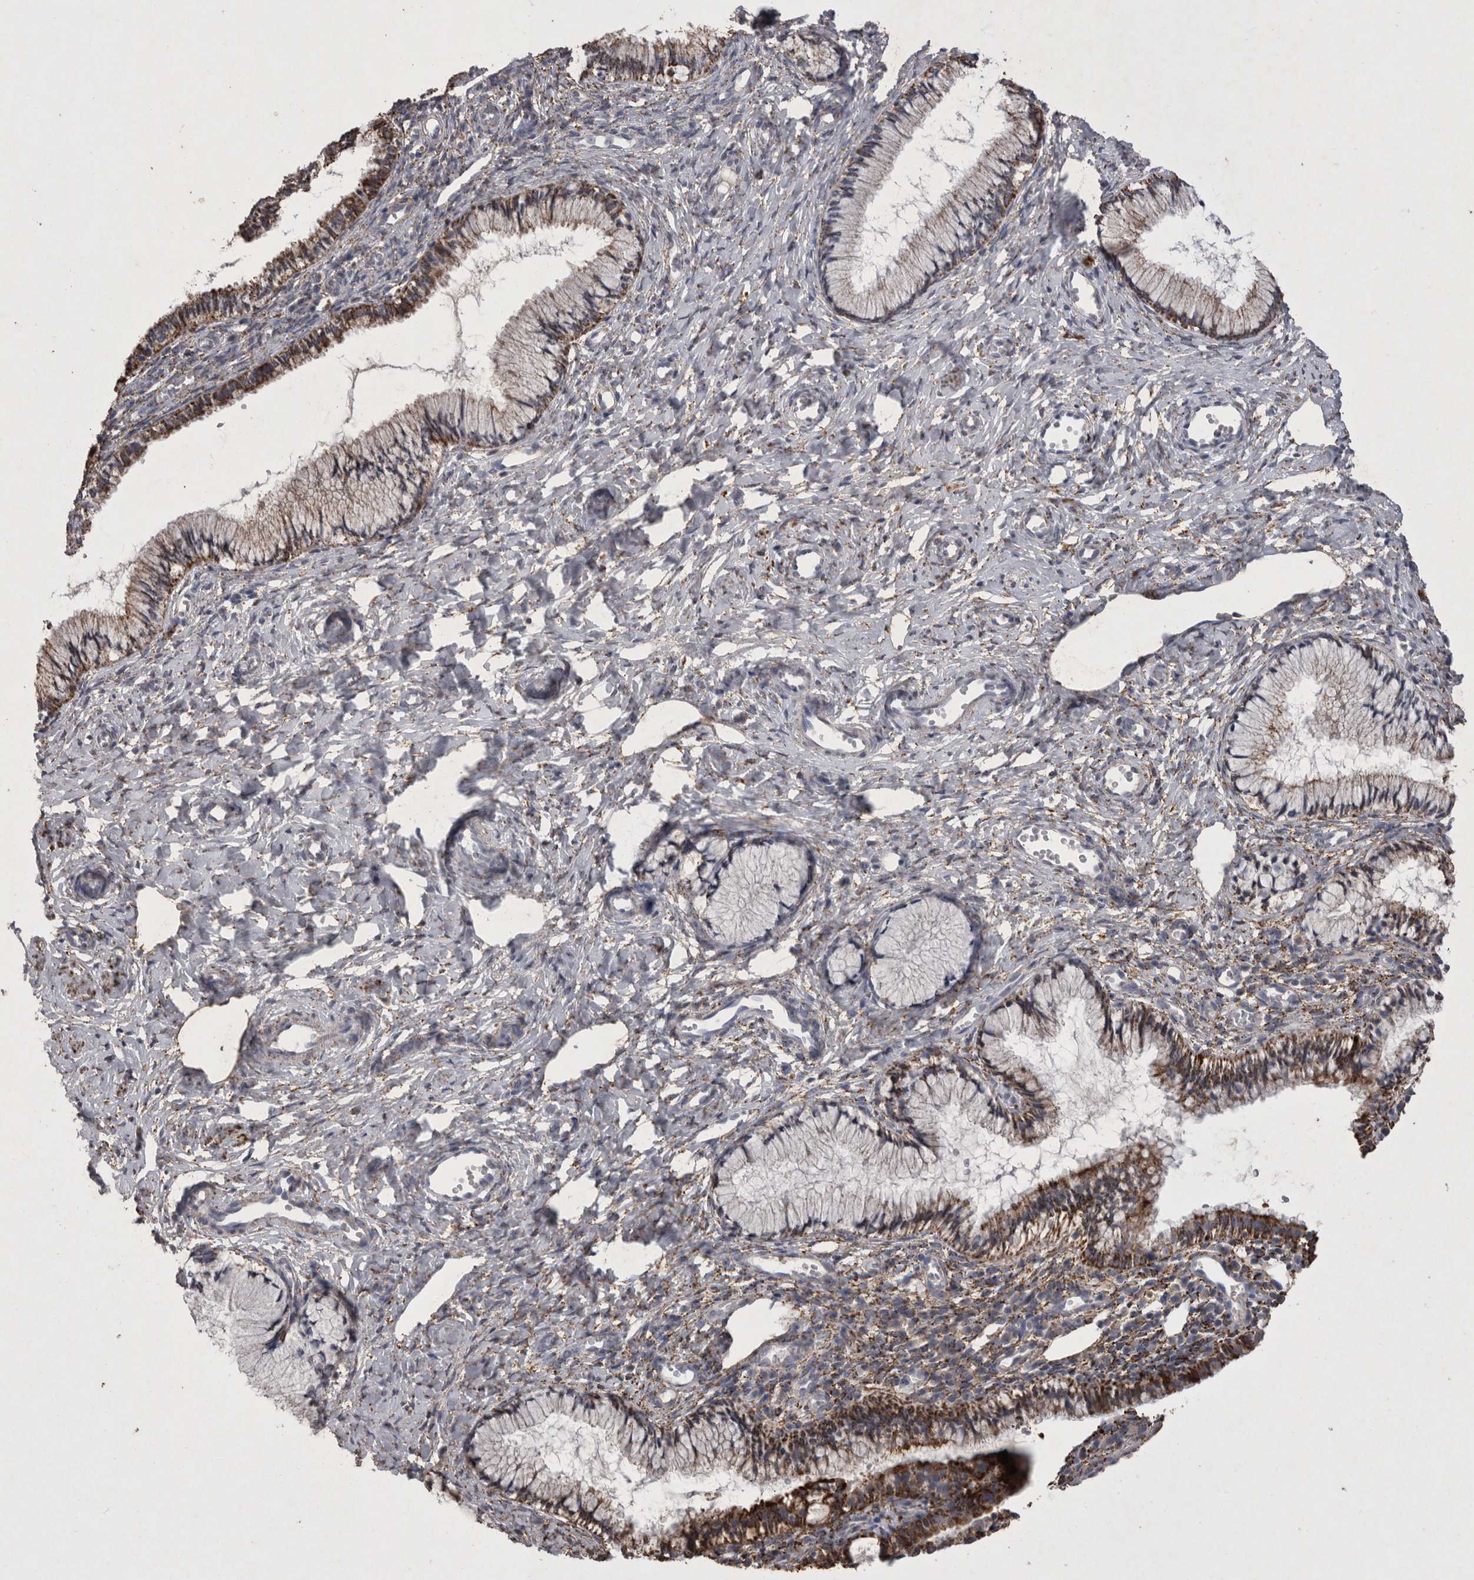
{"staining": {"intensity": "strong", "quantity": ">75%", "location": "cytoplasmic/membranous"}, "tissue": "cervix", "cell_type": "Glandular cells", "image_type": "normal", "snomed": [{"axis": "morphology", "description": "Normal tissue, NOS"}, {"axis": "topography", "description": "Cervix"}], "caption": "Immunohistochemistry (IHC) image of benign cervix: human cervix stained using immunohistochemistry demonstrates high levels of strong protein expression localized specifically in the cytoplasmic/membranous of glandular cells, appearing as a cytoplasmic/membranous brown color.", "gene": "DKK3", "patient": {"sex": "female", "age": 27}}